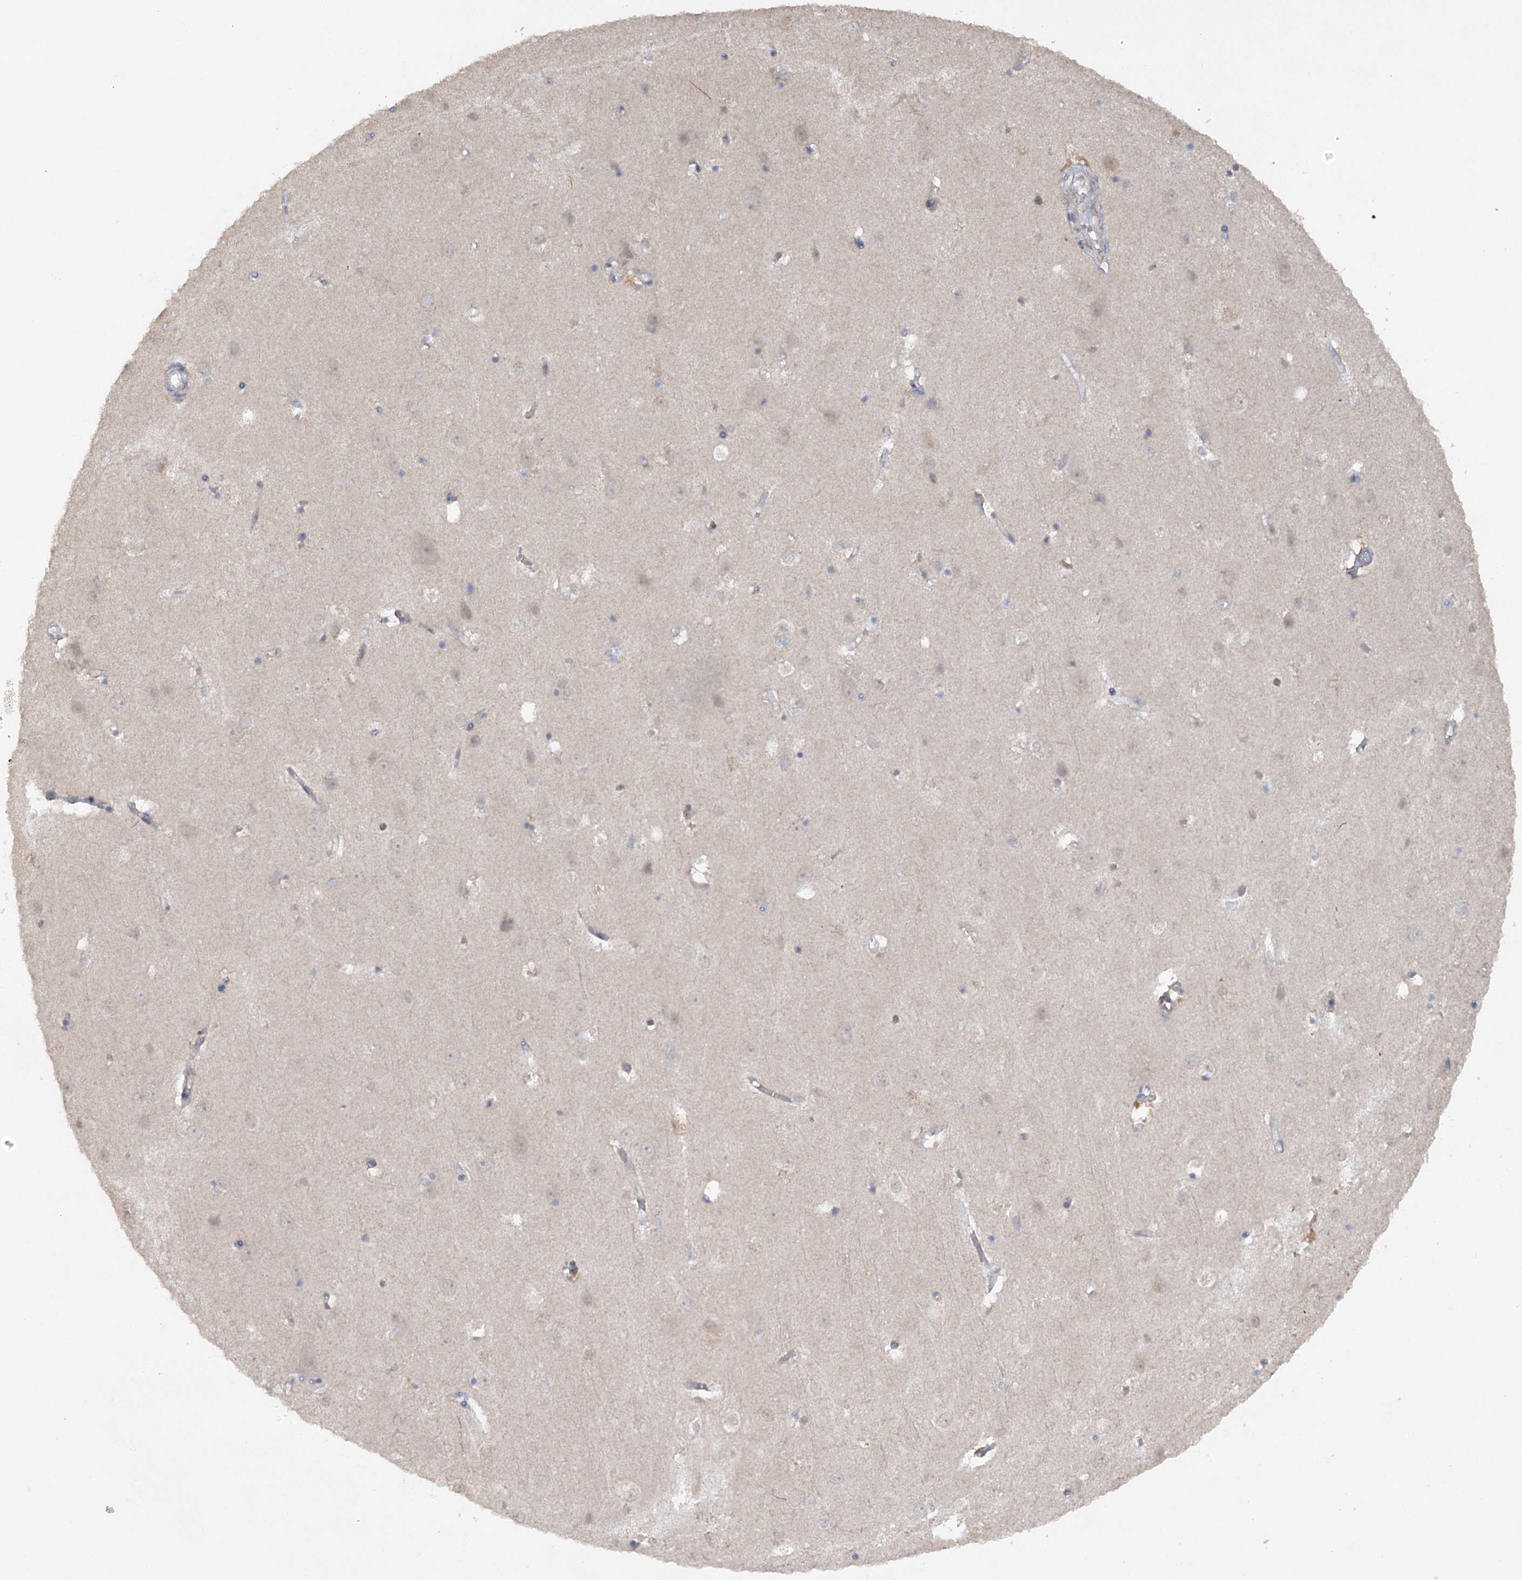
{"staining": {"intensity": "negative", "quantity": "none", "location": "none"}, "tissue": "cerebral cortex", "cell_type": "Endothelial cells", "image_type": "normal", "snomed": [{"axis": "morphology", "description": "Normal tissue, NOS"}, {"axis": "topography", "description": "Cerebral cortex"}], "caption": "Immunohistochemistry (IHC) photomicrograph of unremarkable human cerebral cortex stained for a protein (brown), which demonstrates no expression in endothelial cells.", "gene": "TRAF3IP1", "patient": {"sex": "male", "age": 54}}